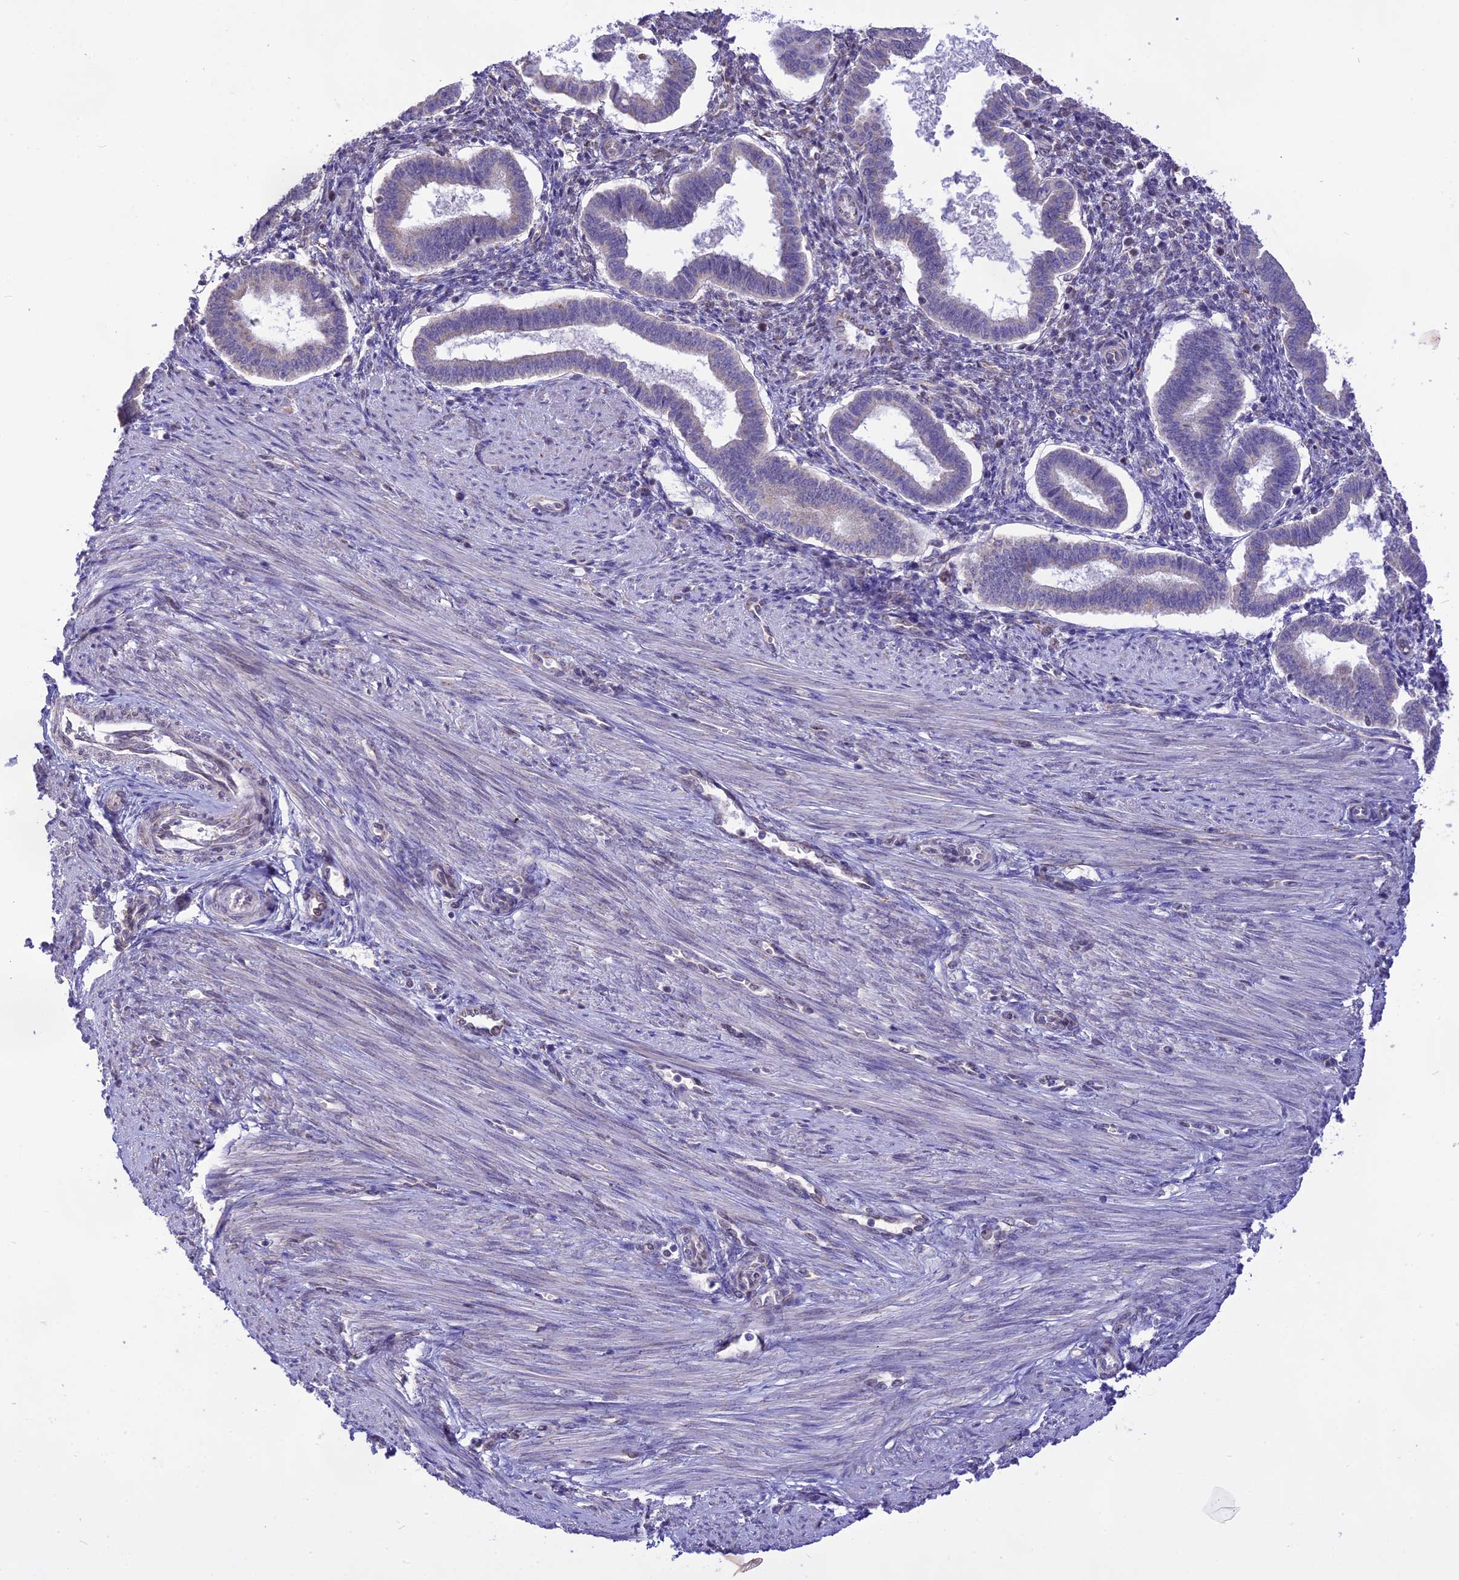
{"staining": {"intensity": "weak", "quantity": "<25%", "location": "nuclear"}, "tissue": "endometrium", "cell_type": "Cells in endometrial stroma", "image_type": "normal", "snomed": [{"axis": "morphology", "description": "Normal tissue, NOS"}, {"axis": "topography", "description": "Endometrium"}], "caption": "Protein analysis of normal endometrium demonstrates no significant staining in cells in endometrial stroma. (DAB (3,3'-diaminobenzidine) immunohistochemistry (IHC), high magnification).", "gene": "CMSS1", "patient": {"sex": "female", "age": 24}}